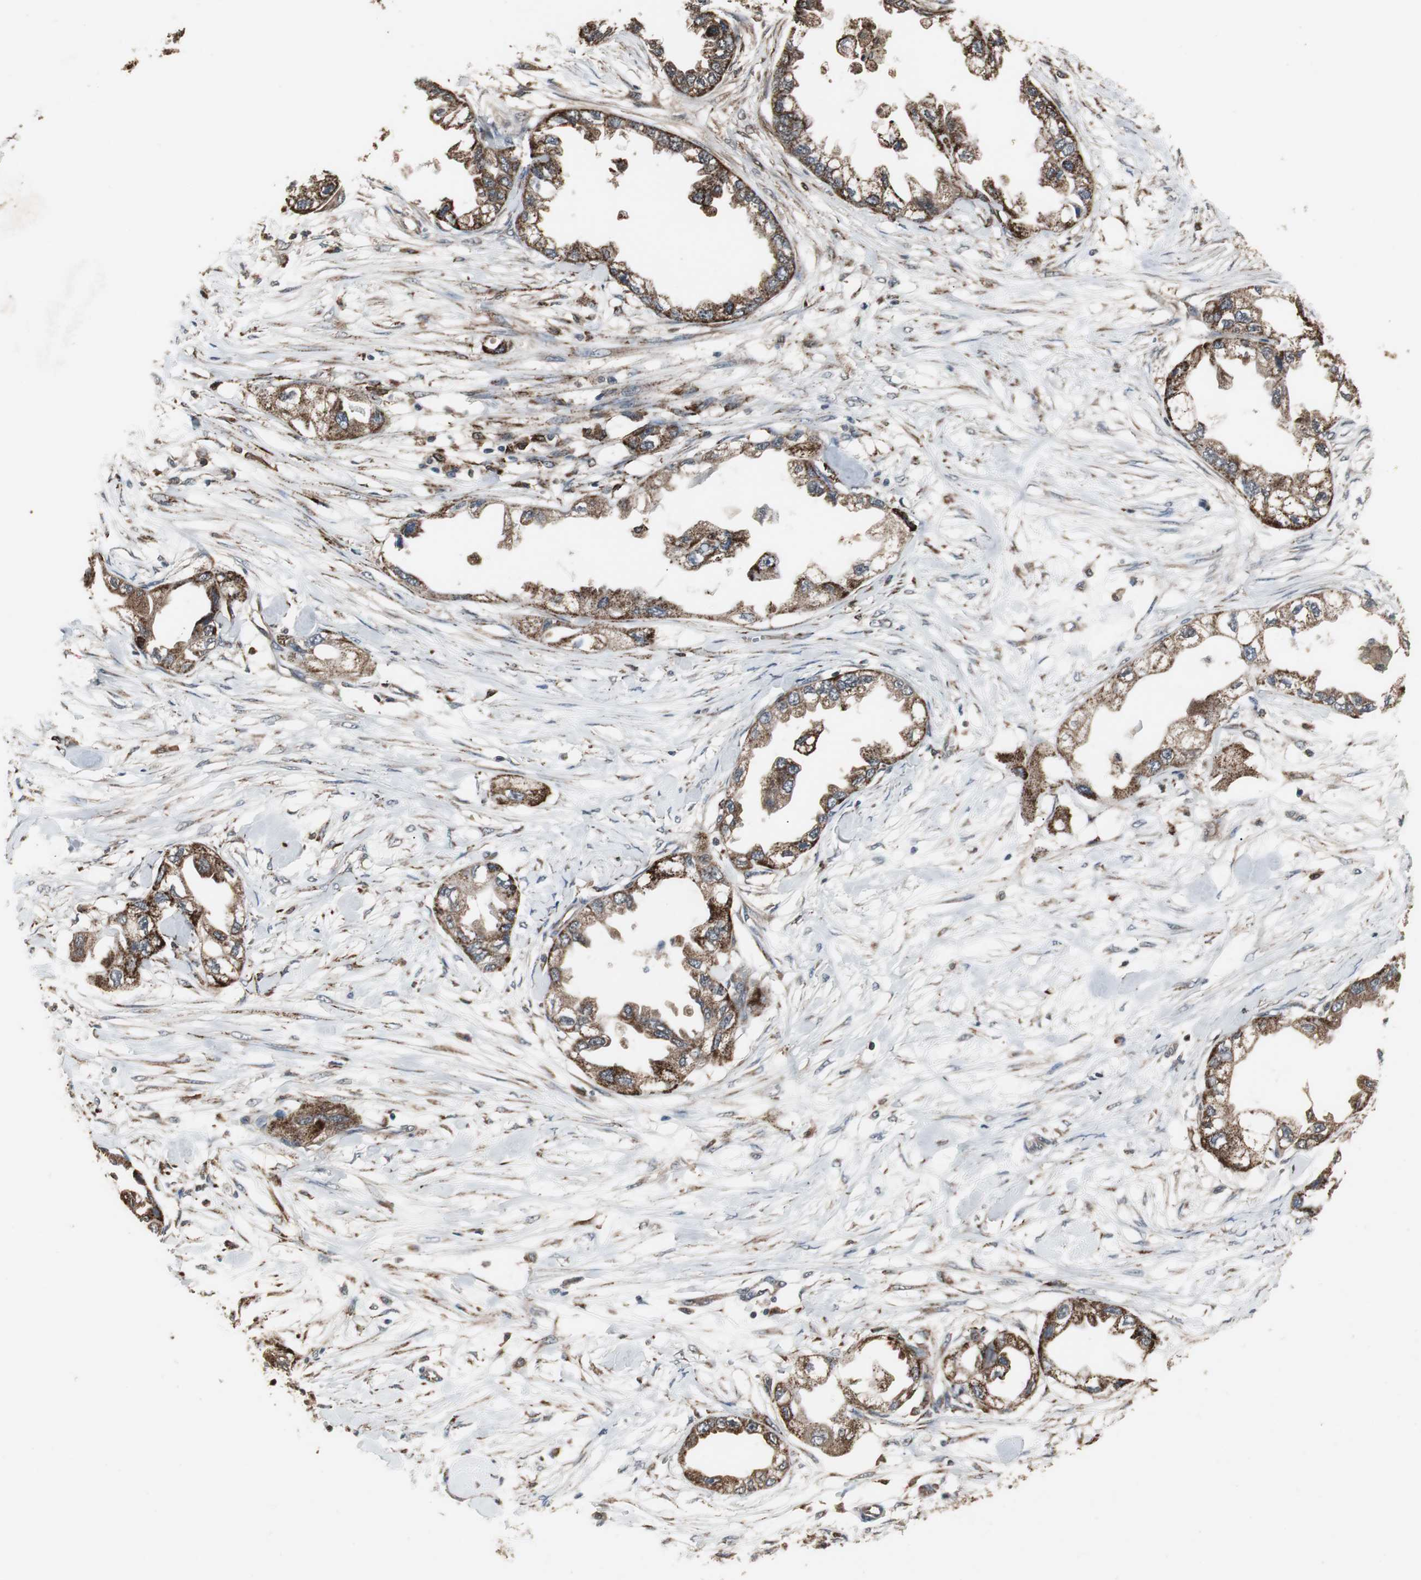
{"staining": {"intensity": "strong", "quantity": ">75%", "location": "cytoplasmic/membranous"}, "tissue": "endometrial cancer", "cell_type": "Tumor cells", "image_type": "cancer", "snomed": [{"axis": "morphology", "description": "Adenocarcinoma, NOS"}, {"axis": "topography", "description": "Endometrium"}], "caption": "Immunohistochemical staining of endometrial cancer exhibits high levels of strong cytoplasmic/membranous protein staining in approximately >75% of tumor cells.", "gene": "ZSCAN22", "patient": {"sex": "female", "age": 67}}